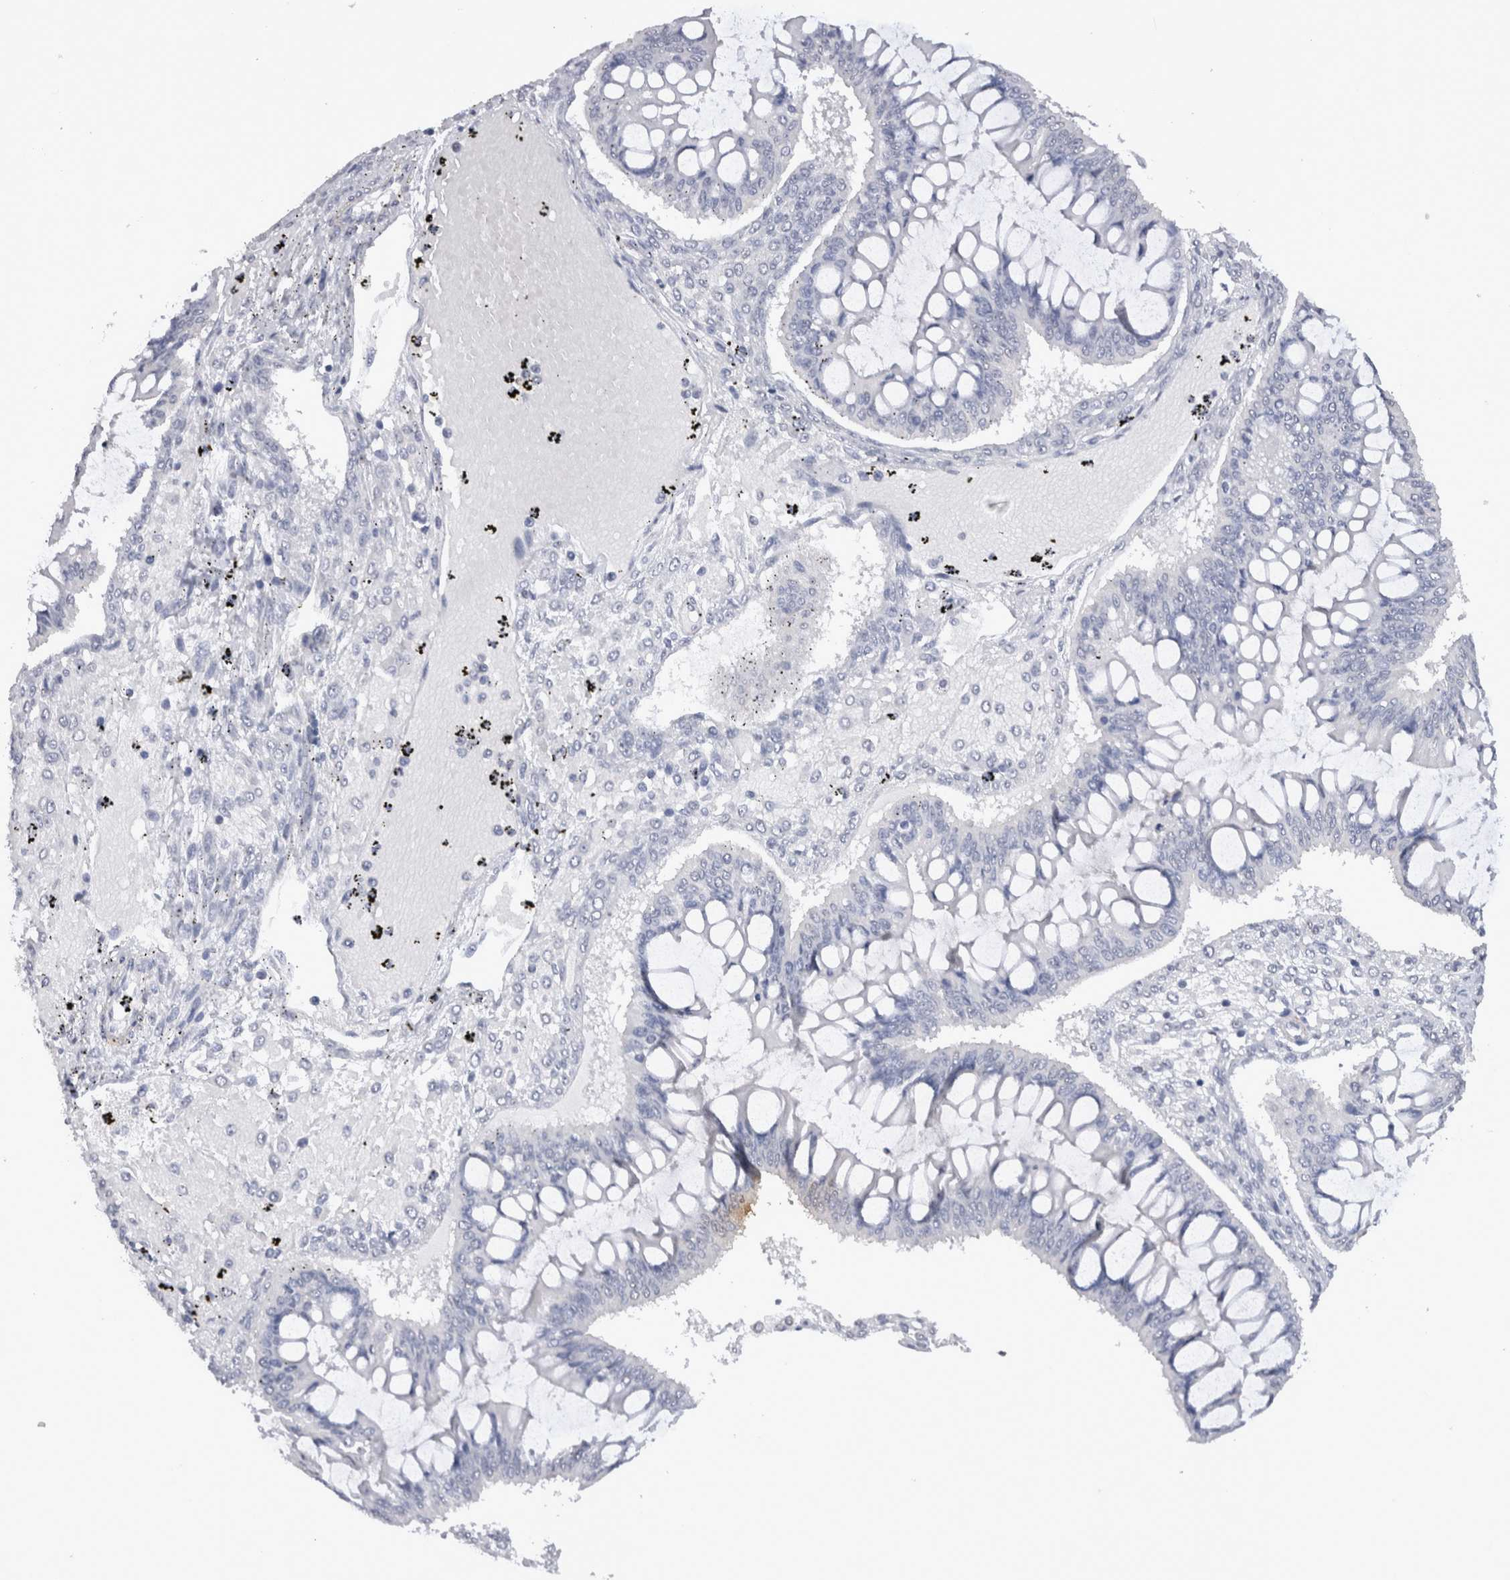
{"staining": {"intensity": "negative", "quantity": "none", "location": "none"}, "tissue": "ovarian cancer", "cell_type": "Tumor cells", "image_type": "cancer", "snomed": [{"axis": "morphology", "description": "Cystadenocarcinoma, mucinous, NOS"}, {"axis": "topography", "description": "Ovary"}], "caption": "Micrograph shows no significant protein positivity in tumor cells of ovarian mucinous cystadenocarcinoma.", "gene": "CDH6", "patient": {"sex": "female", "age": 73}}